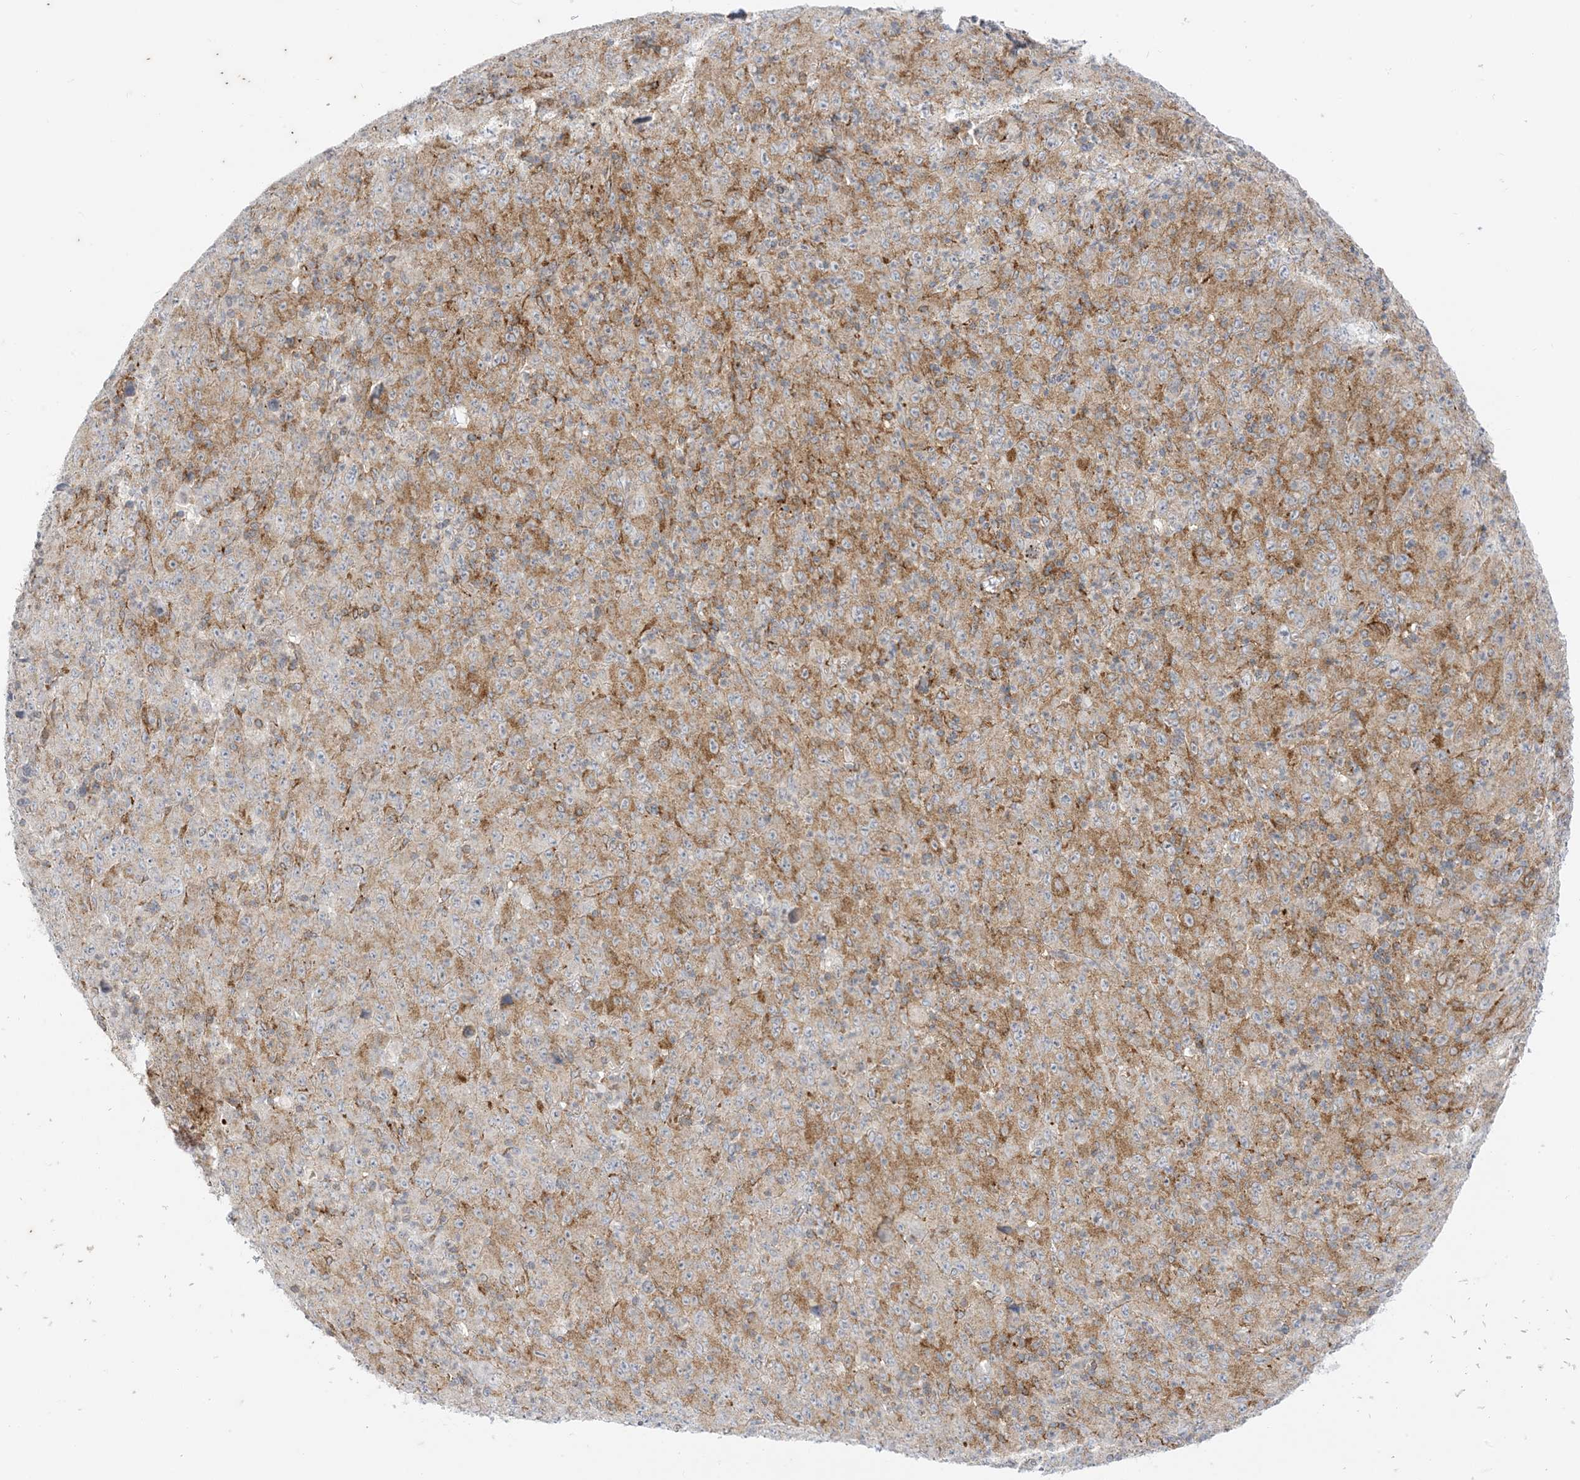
{"staining": {"intensity": "moderate", "quantity": "25%-75%", "location": "cytoplasmic/membranous"}, "tissue": "melanoma", "cell_type": "Tumor cells", "image_type": "cancer", "snomed": [{"axis": "morphology", "description": "Malignant melanoma, Metastatic site"}, {"axis": "topography", "description": "Skin"}], "caption": "The immunohistochemical stain labels moderate cytoplasmic/membranous staining in tumor cells of malignant melanoma (metastatic site) tissue.", "gene": "RAC1", "patient": {"sex": "female", "age": 56}}